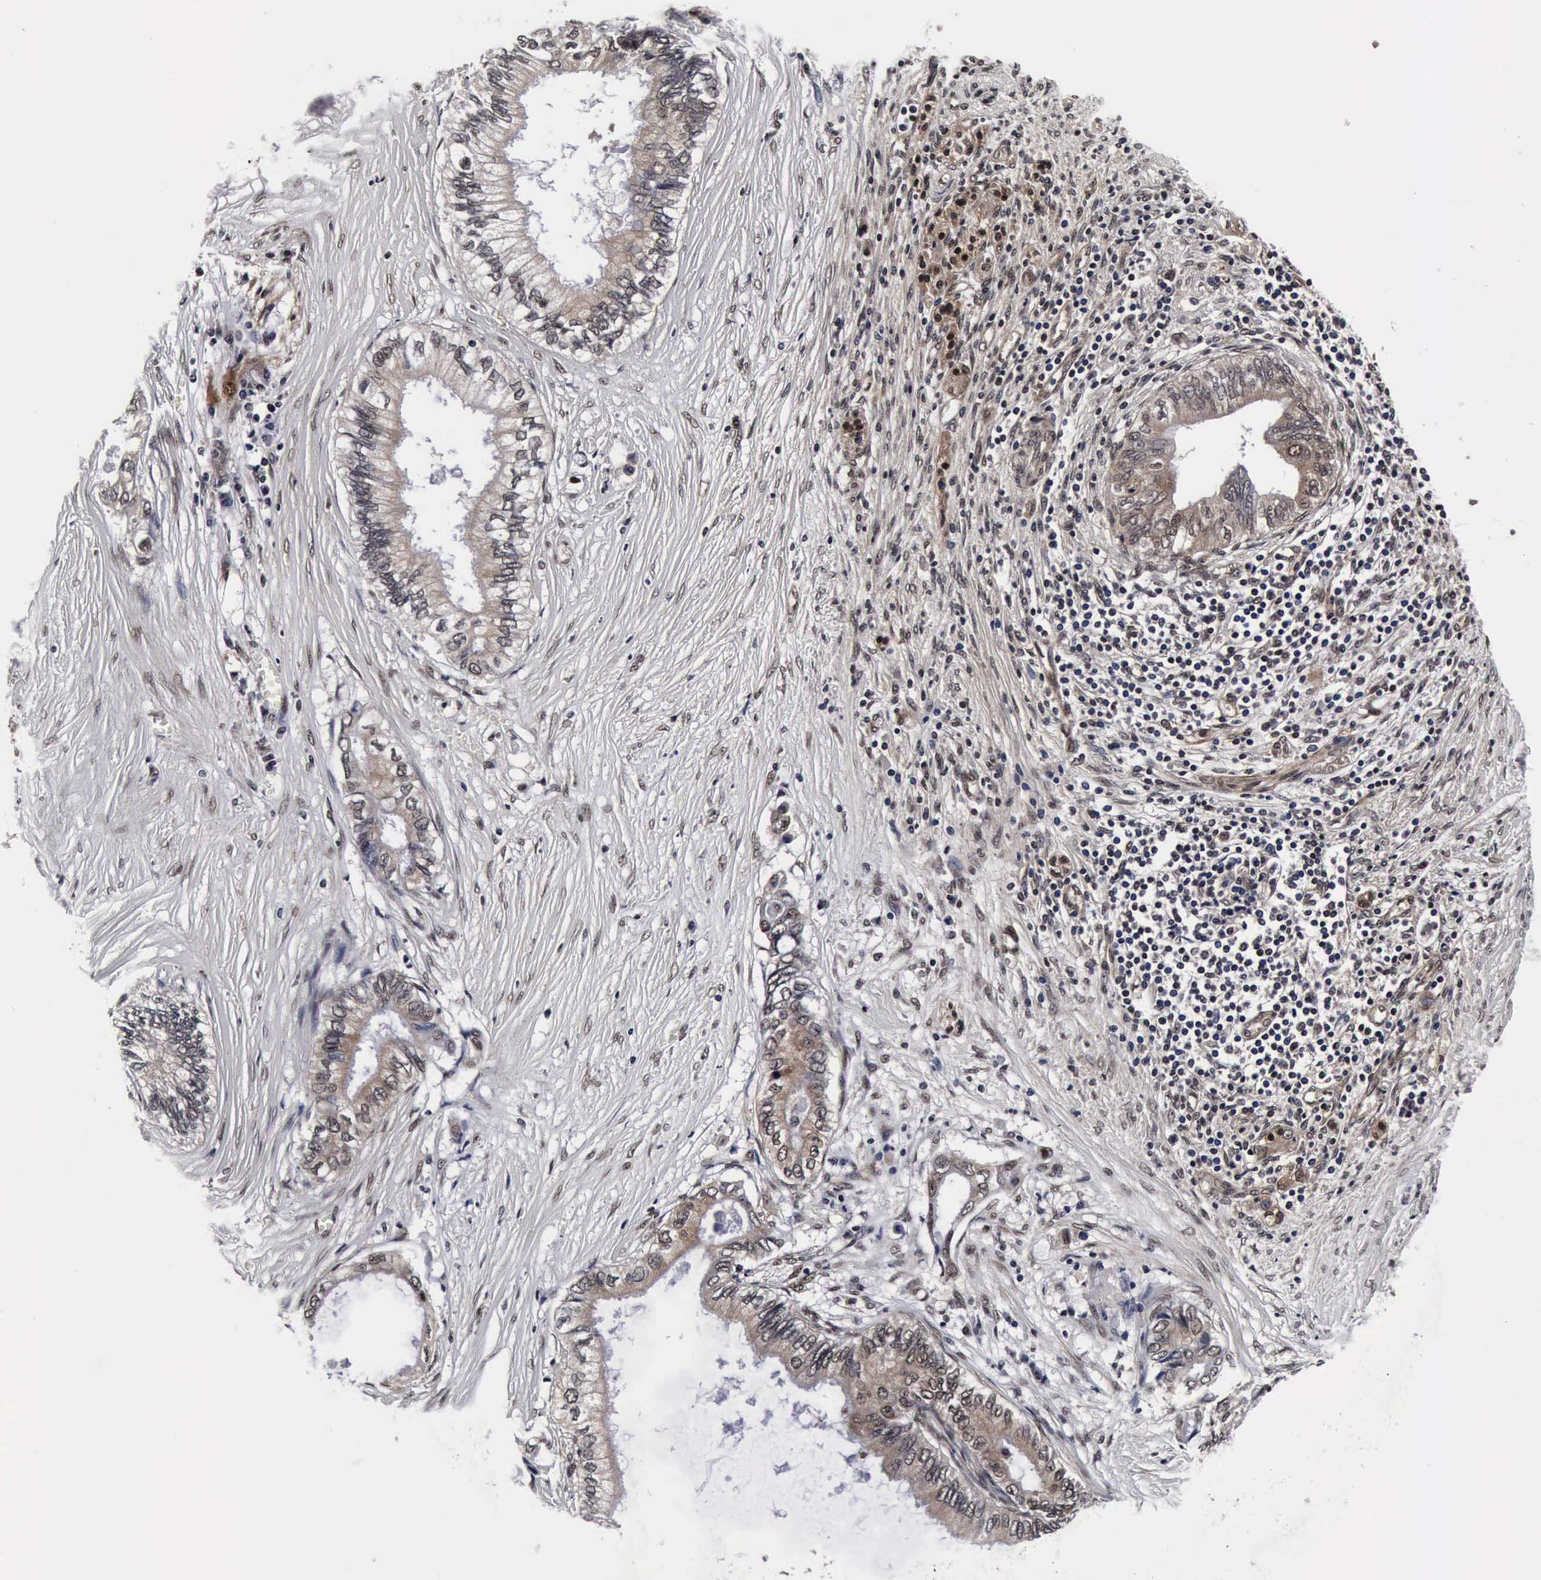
{"staining": {"intensity": "negative", "quantity": "none", "location": "none"}, "tissue": "pancreatic cancer", "cell_type": "Tumor cells", "image_type": "cancer", "snomed": [{"axis": "morphology", "description": "Adenocarcinoma, NOS"}, {"axis": "topography", "description": "Pancreas"}], "caption": "Histopathology image shows no significant protein positivity in tumor cells of pancreatic adenocarcinoma. (DAB (3,3'-diaminobenzidine) immunohistochemistry (IHC) visualized using brightfield microscopy, high magnification).", "gene": "UBC", "patient": {"sex": "female", "age": 66}}